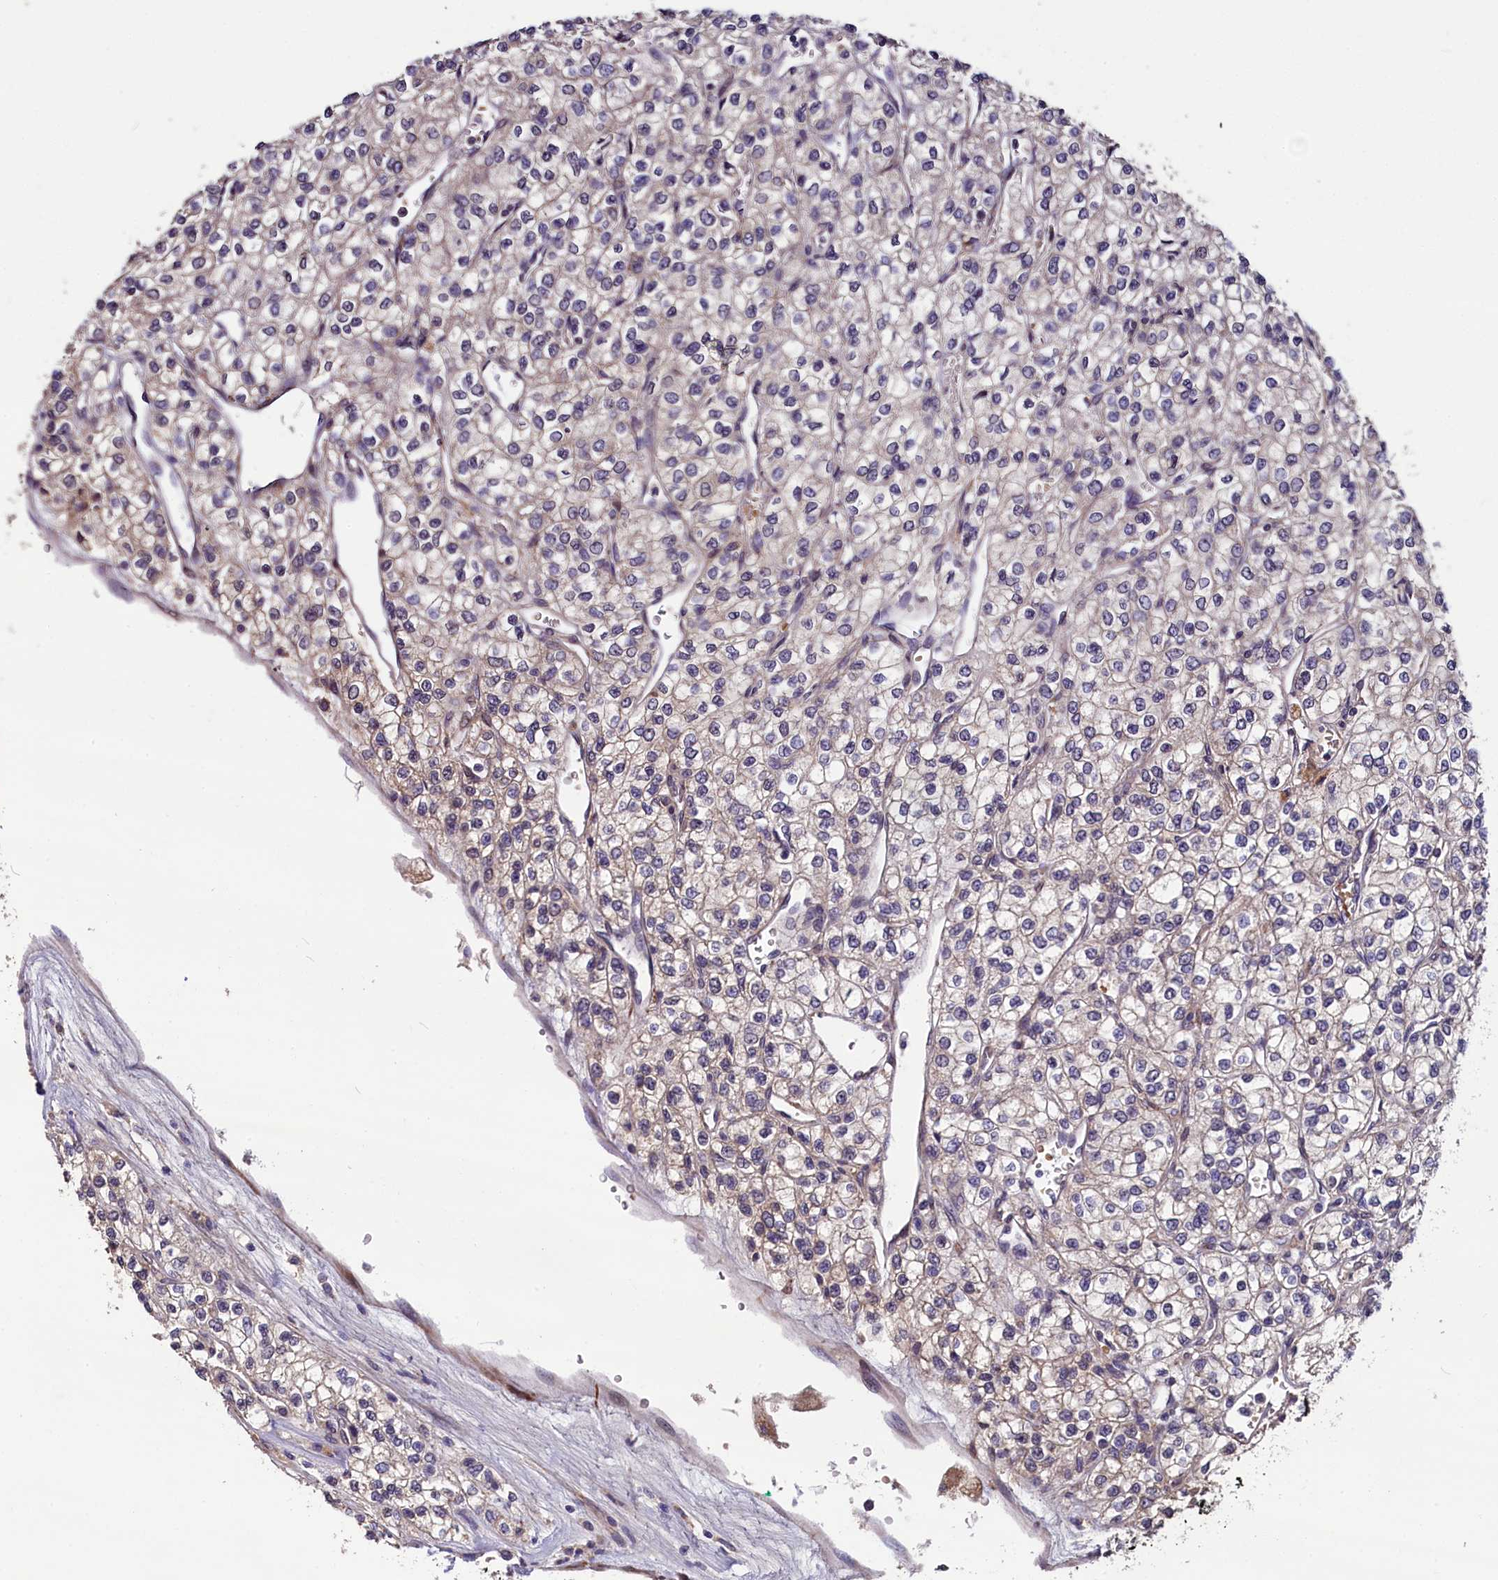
{"staining": {"intensity": "weak", "quantity": "<25%", "location": "cytoplasmic/membranous"}, "tissue": "renal cancer", "cell_type": "Tumor cells", "image_type": "cancer", "snomed": [{"axis": "morphology", "description": "Adenocarcinoma, NOS"}, {"axis": "topography", "description": "Kidney"}], "caption": "Tumor cells show no significant staining in renal cancer. (DAB (3,3'-diaminobenzidine) immunohistochemistry (IHC) with hematoxylin counter stain).", "gene": "SLC39A6", "patient": {"sex": "male", "age": 80}}